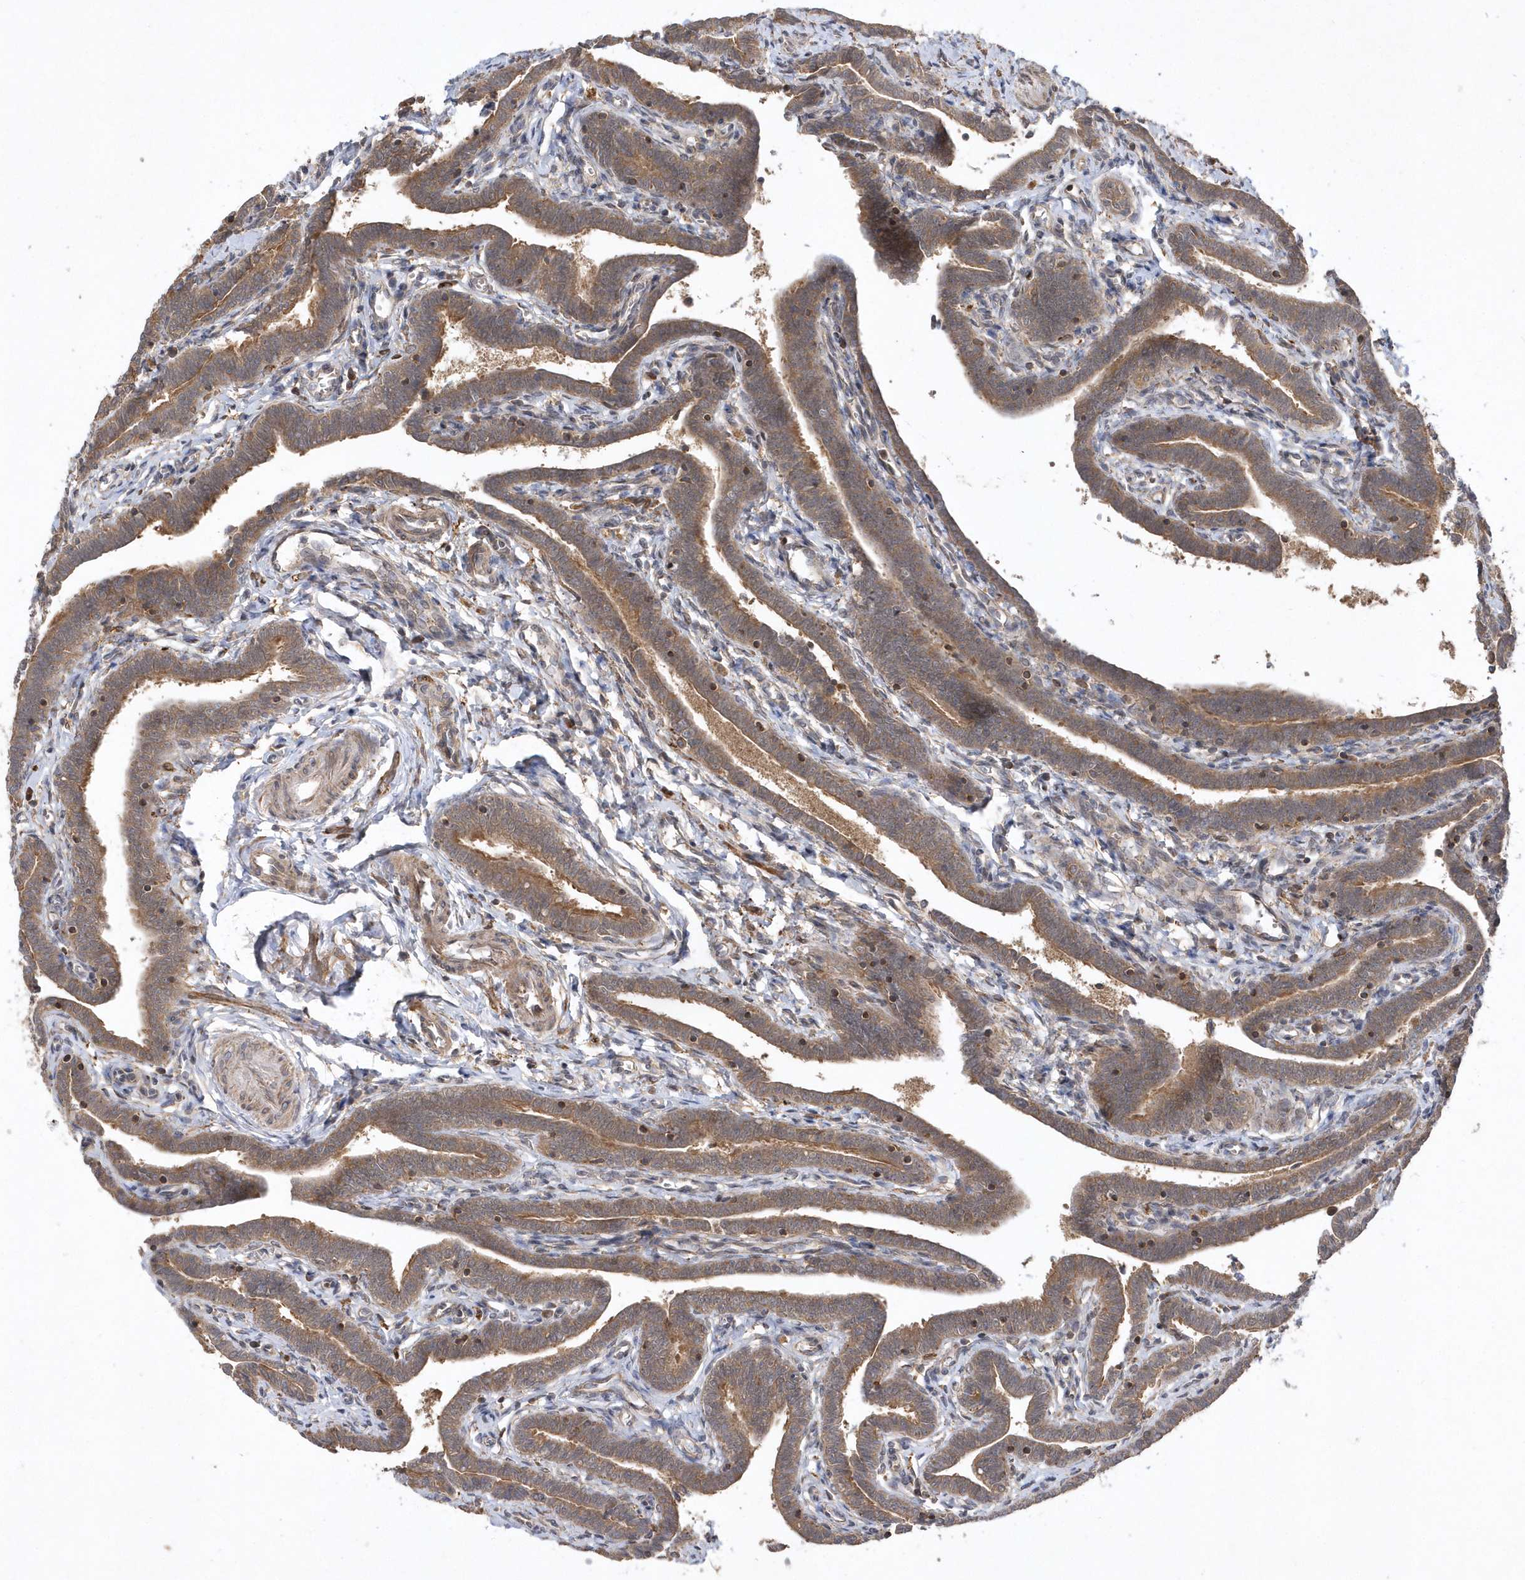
{"staining": {"intensity": "moderate", "quantity": ">75%", "location": "cytoplasmic/membranous"}, "tissue": "fallopian tube", "cell_type": "Glandular cells", "image_type": "normal", "snomed": [{"axis": "morphology", "description": "Normal tissue, NOS"}, {"axis": "topography", "description": "Fallopian tube"}], "caption": "Moderate cytoplasmic/membranous protein positivity is identified in about >75% of glandular cells in fallopian tube. The staining was performed using DAB, with brown indicating positive protein expression. Nuclei are stained blue with hematoxylin.", "gene": "GFM2", "patient": {"sex": "female", "age": 36}}